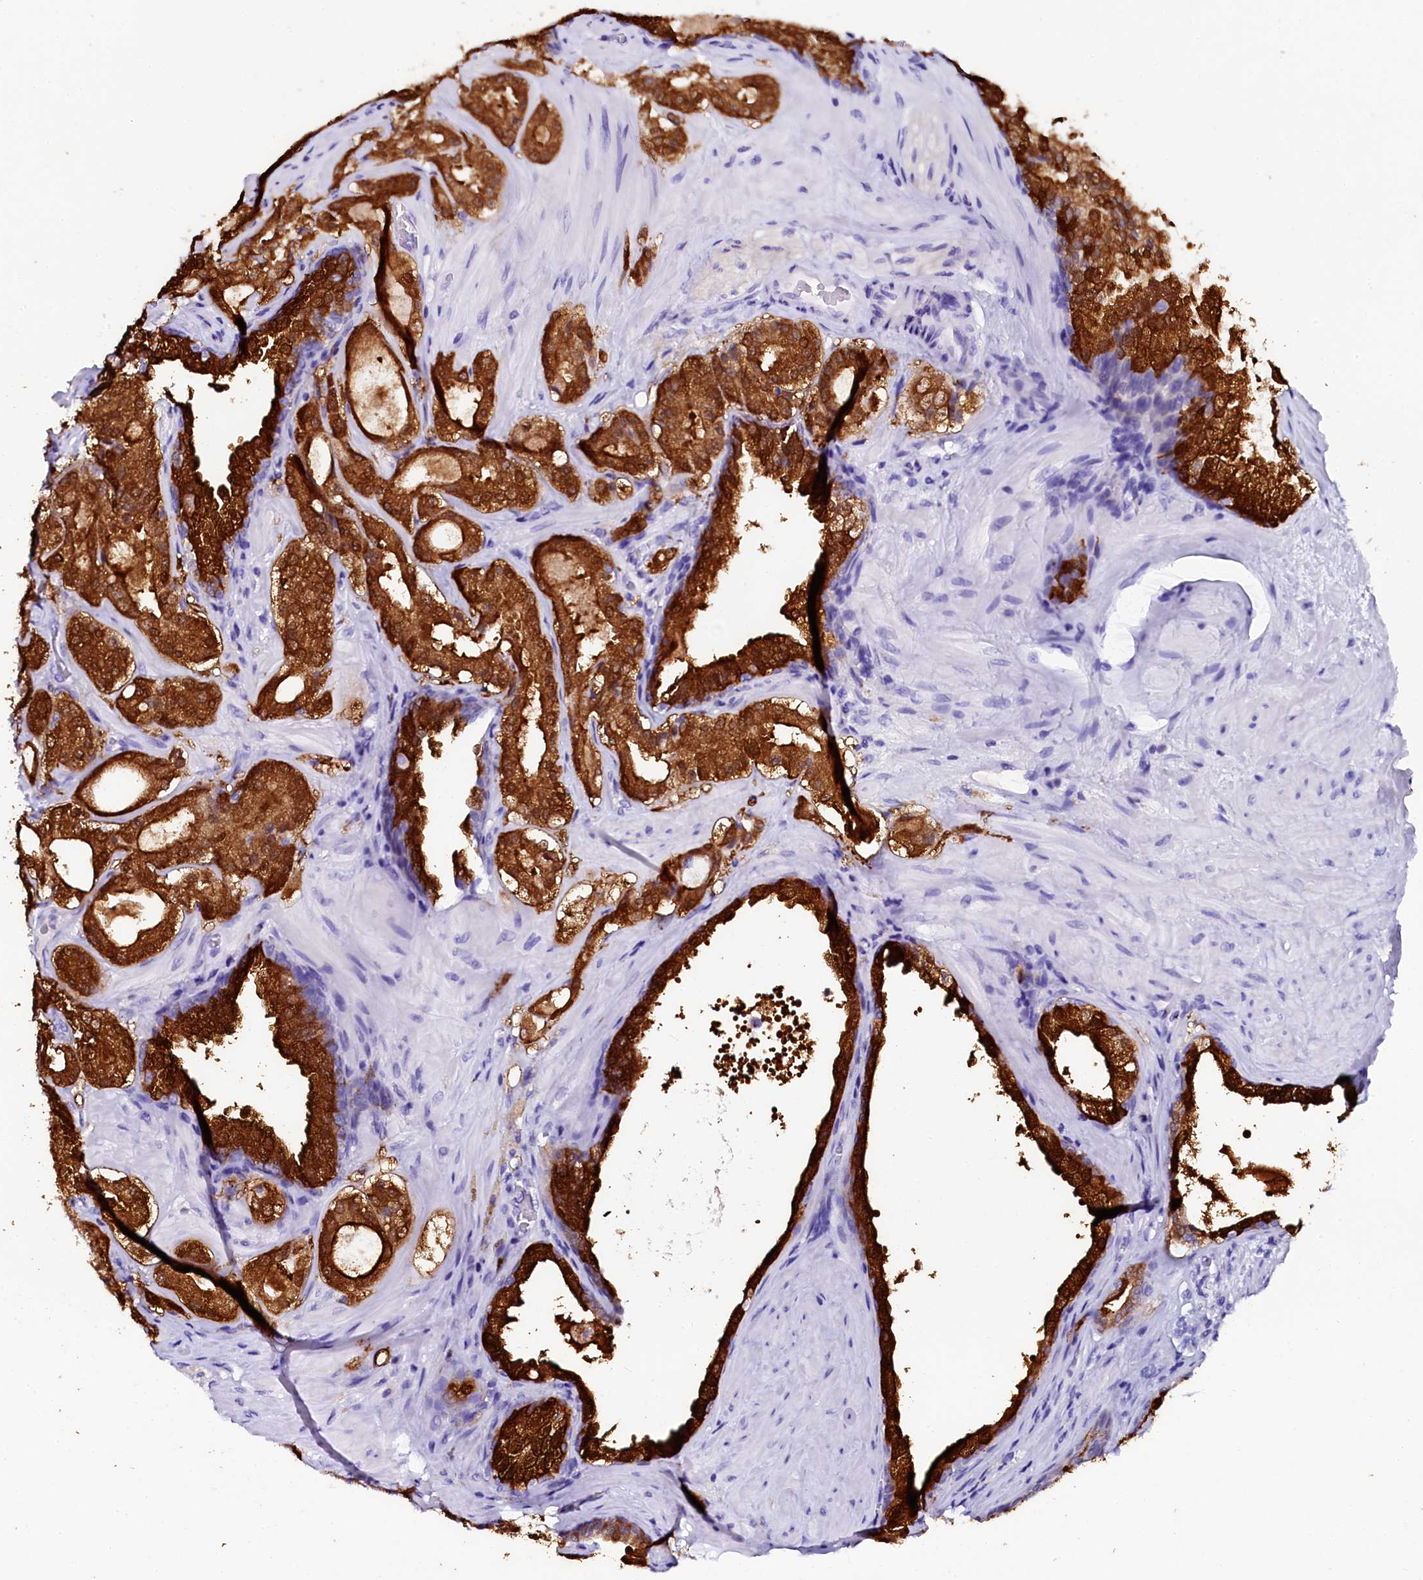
{"staining": {"intensity": "strong", "quantity": ">75%", "location": "cytoplasmic/membranous"}, "tissue": "prostate cancer", "cell_type": "Tumor cells", "image_type": "cancer", "snomed": [{"axis": "morphology", "description": "Adenocarcinoma, High grade"}, {"axis": "topography", "description": "Prostate"}], "caption": "This is an image of IHC staining of prostate cancer (adenocarcinoma (high-grade)), which shows strong positivity in the cytoplasmic/membranous of tumor cells.", "gene": "SORD", "patient": {"sex": "male", "age": 65}}